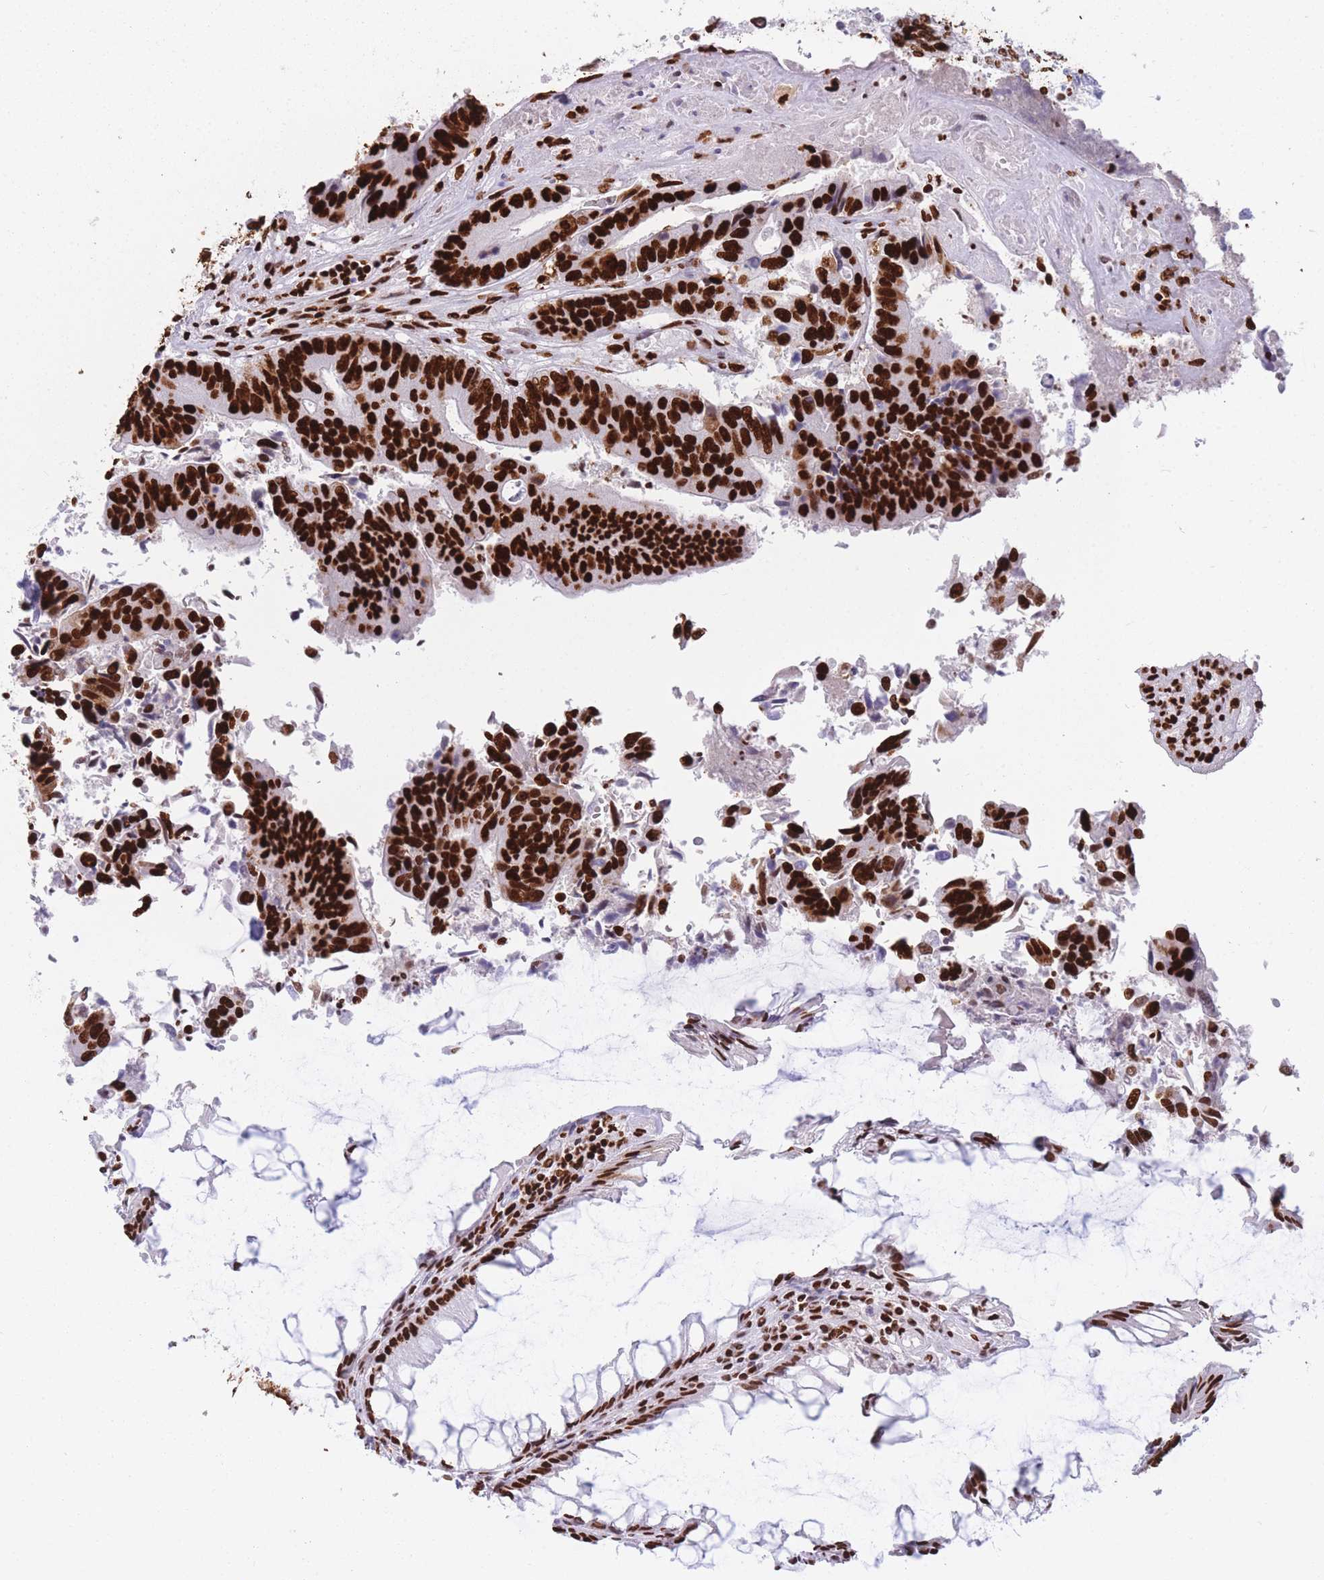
{"staining": {"intensity": "strong", "quantity": ">75%", "location": "nuclear"}, "tissue": "colorectal cancer", "cell_type": "Tumor cells", "image_type": "cancer", "snomed": [{"axis": "morphology", "description": "Adenocarcinoma, NOS"}, {"axis": "topography", "description": "Colon"}], "caption": "Adenocarcinoma (colorectal) stained with DAB (3,3'-diaminobenzidine) immunohistochemistry (IHC) exhibits high levels of strong nuclear positivity in about >75% of tumor cells.", "gene": "HNRNPUL1", "patient": {"sex": "female", "age": 67}}